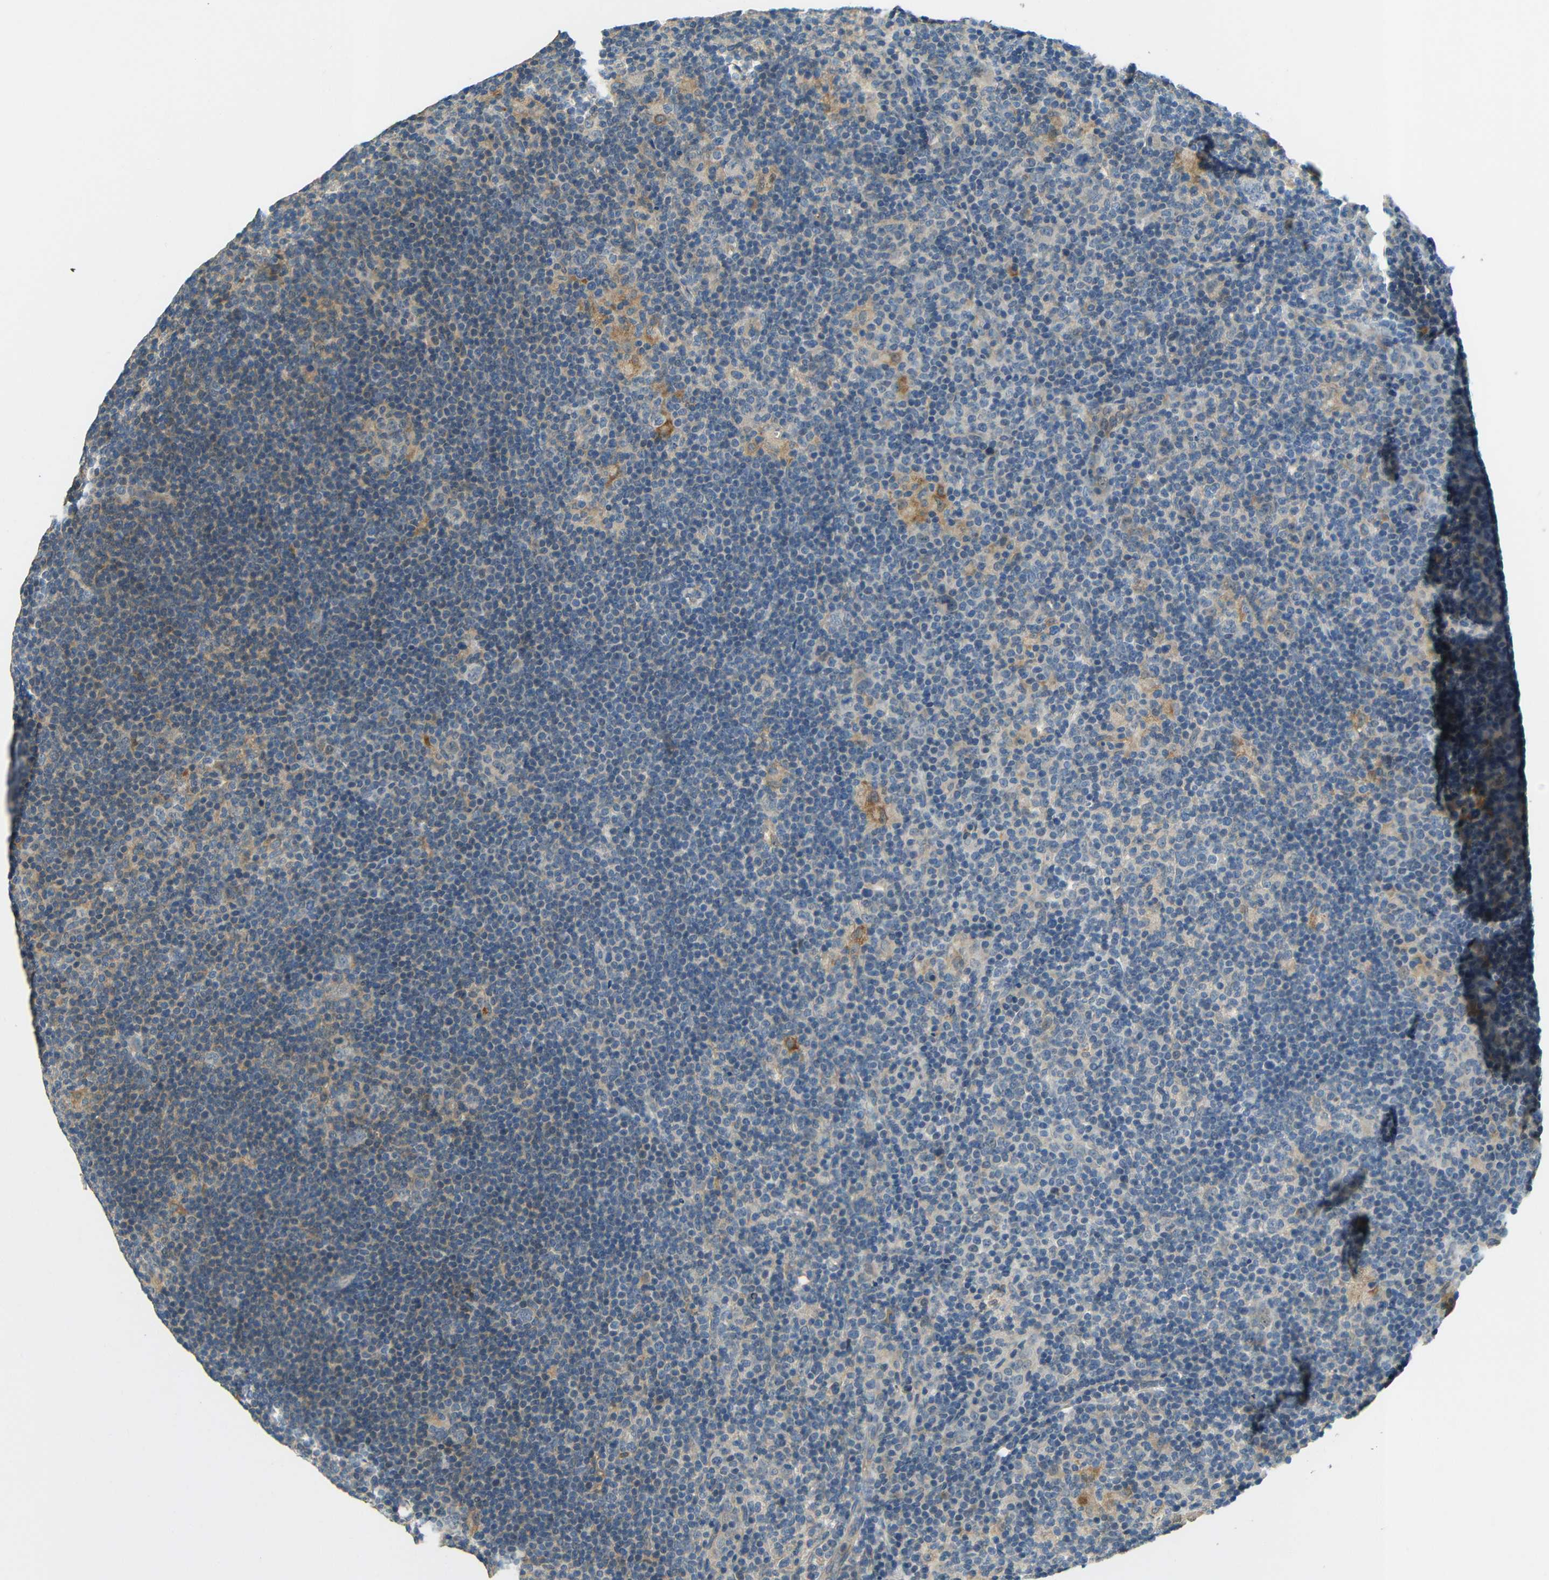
{"staining": {"intensity": "weak", "quantity": "25%-75%", "location": "cytoplasmic/membranous"}, "tissue": "lymphoma", "cell_type": "Tumor cells", "image_type": "cancer", "snomed": [{"axis": "morphology", "description": "Hodgkin's disease, NOS"}, {"axis": "topography", "description": "Lymph node"}], "caption": "A brown stain labels weak cytoplasmic/membranous positivity of a protein in human lymphoma tumor cells.", "gene": "FNDC3A", "patient": {"sex": "female", "age": 57}}